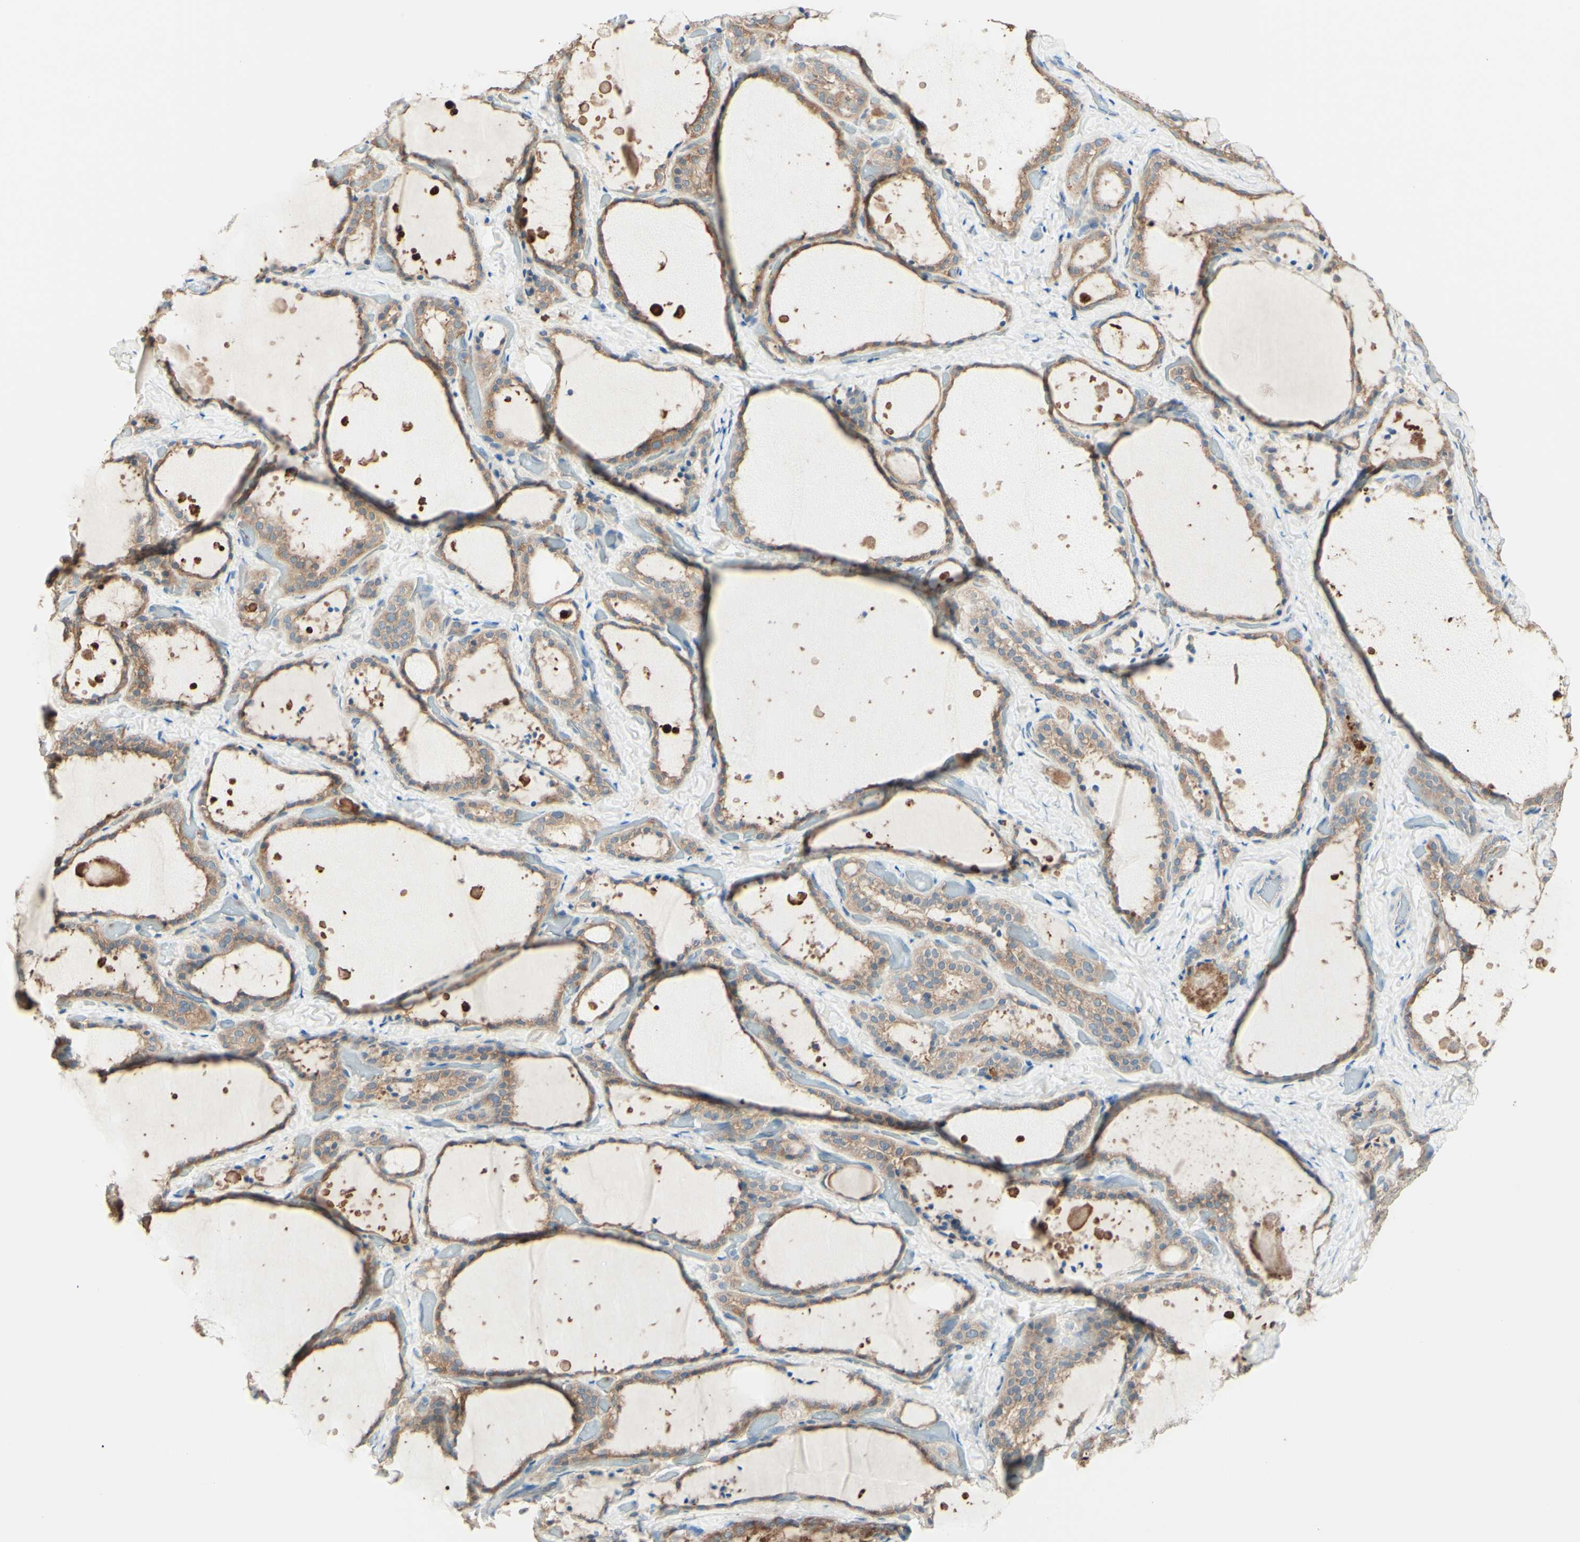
{"staining": {"intensity": "moderate", "quantity": ">75%", "location": "cytoplasmic/membranous"}, "tissue": "thyroid gland", "cell_type": "Glandular cells", "image_type": "normal", "snomed": [{"axis": "morphology", "description": "Normal tissue, NOS"}, {"axis": "topography", "description": "Thyroid gland"}], "caption": "This photomicrograph demonstrates IHC staining of normal human thyroid gland, with medium moderate cytoplasmic/membranous positivity in about >75% of glandular cells.", "gene": "MTM1", "patient": {"sex": "female", "age": 44}}